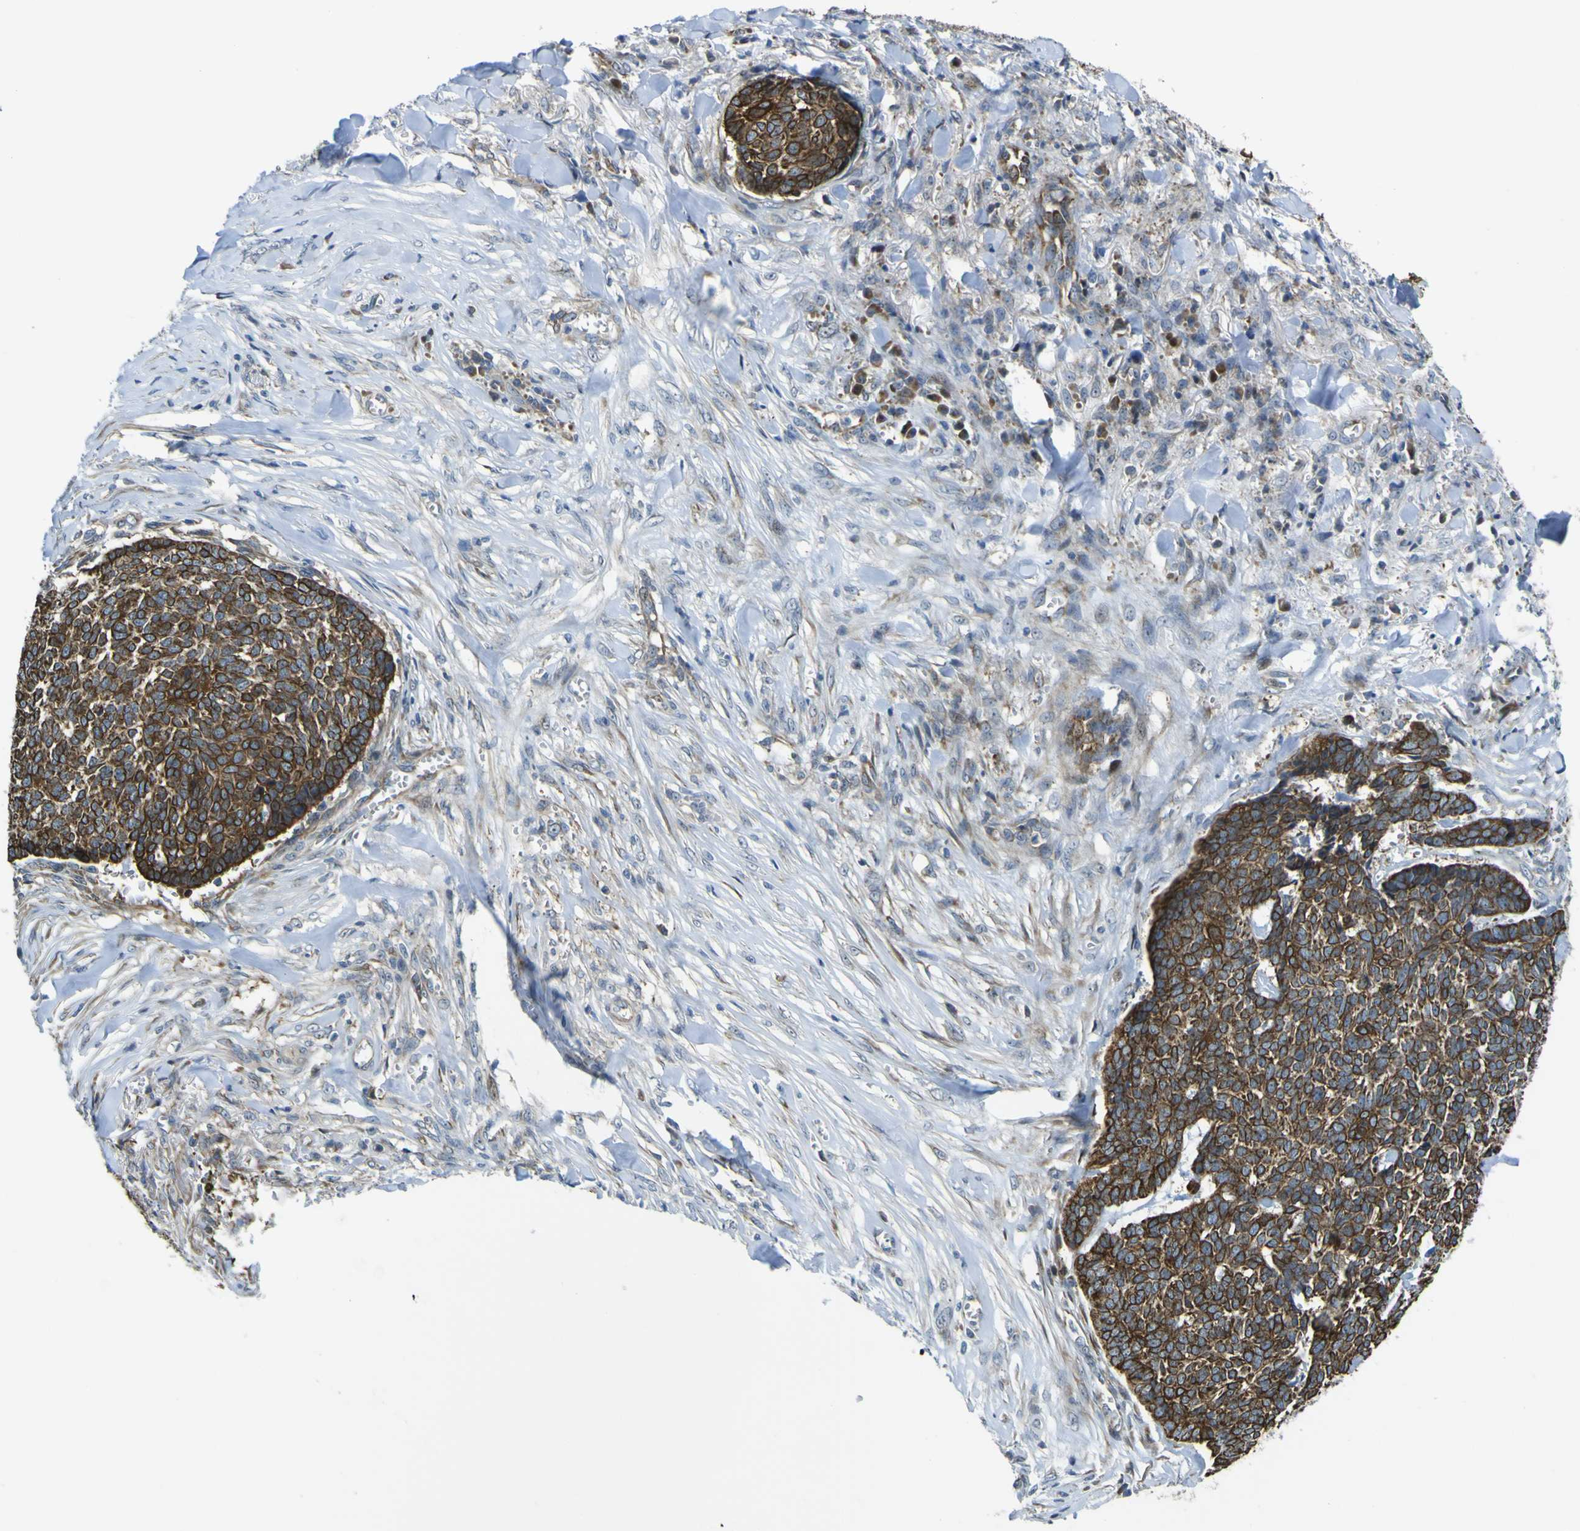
{"staining": {"intensity": "strong", "quantity": ">75%", "location": "cytoplasmic/membranous"}, "tissue": "skin cancer", "cell_type": "Tumor cells", "image_type": "cancer", "snomed": [{"axis": "morphology", "description": "Basal cell carcinoma"}, {"axis": "topography", "description": "Skin"}], "caption": "This image exhibits skin cancer stained with IHC to label a protein in brown. The cytoplasmic/membranous of tumor cells show strong positivity for the protein. Nuclei are counter-stained blue.", "gene": "KDM7A", "patient": {"sex": "male", "age": 84}}